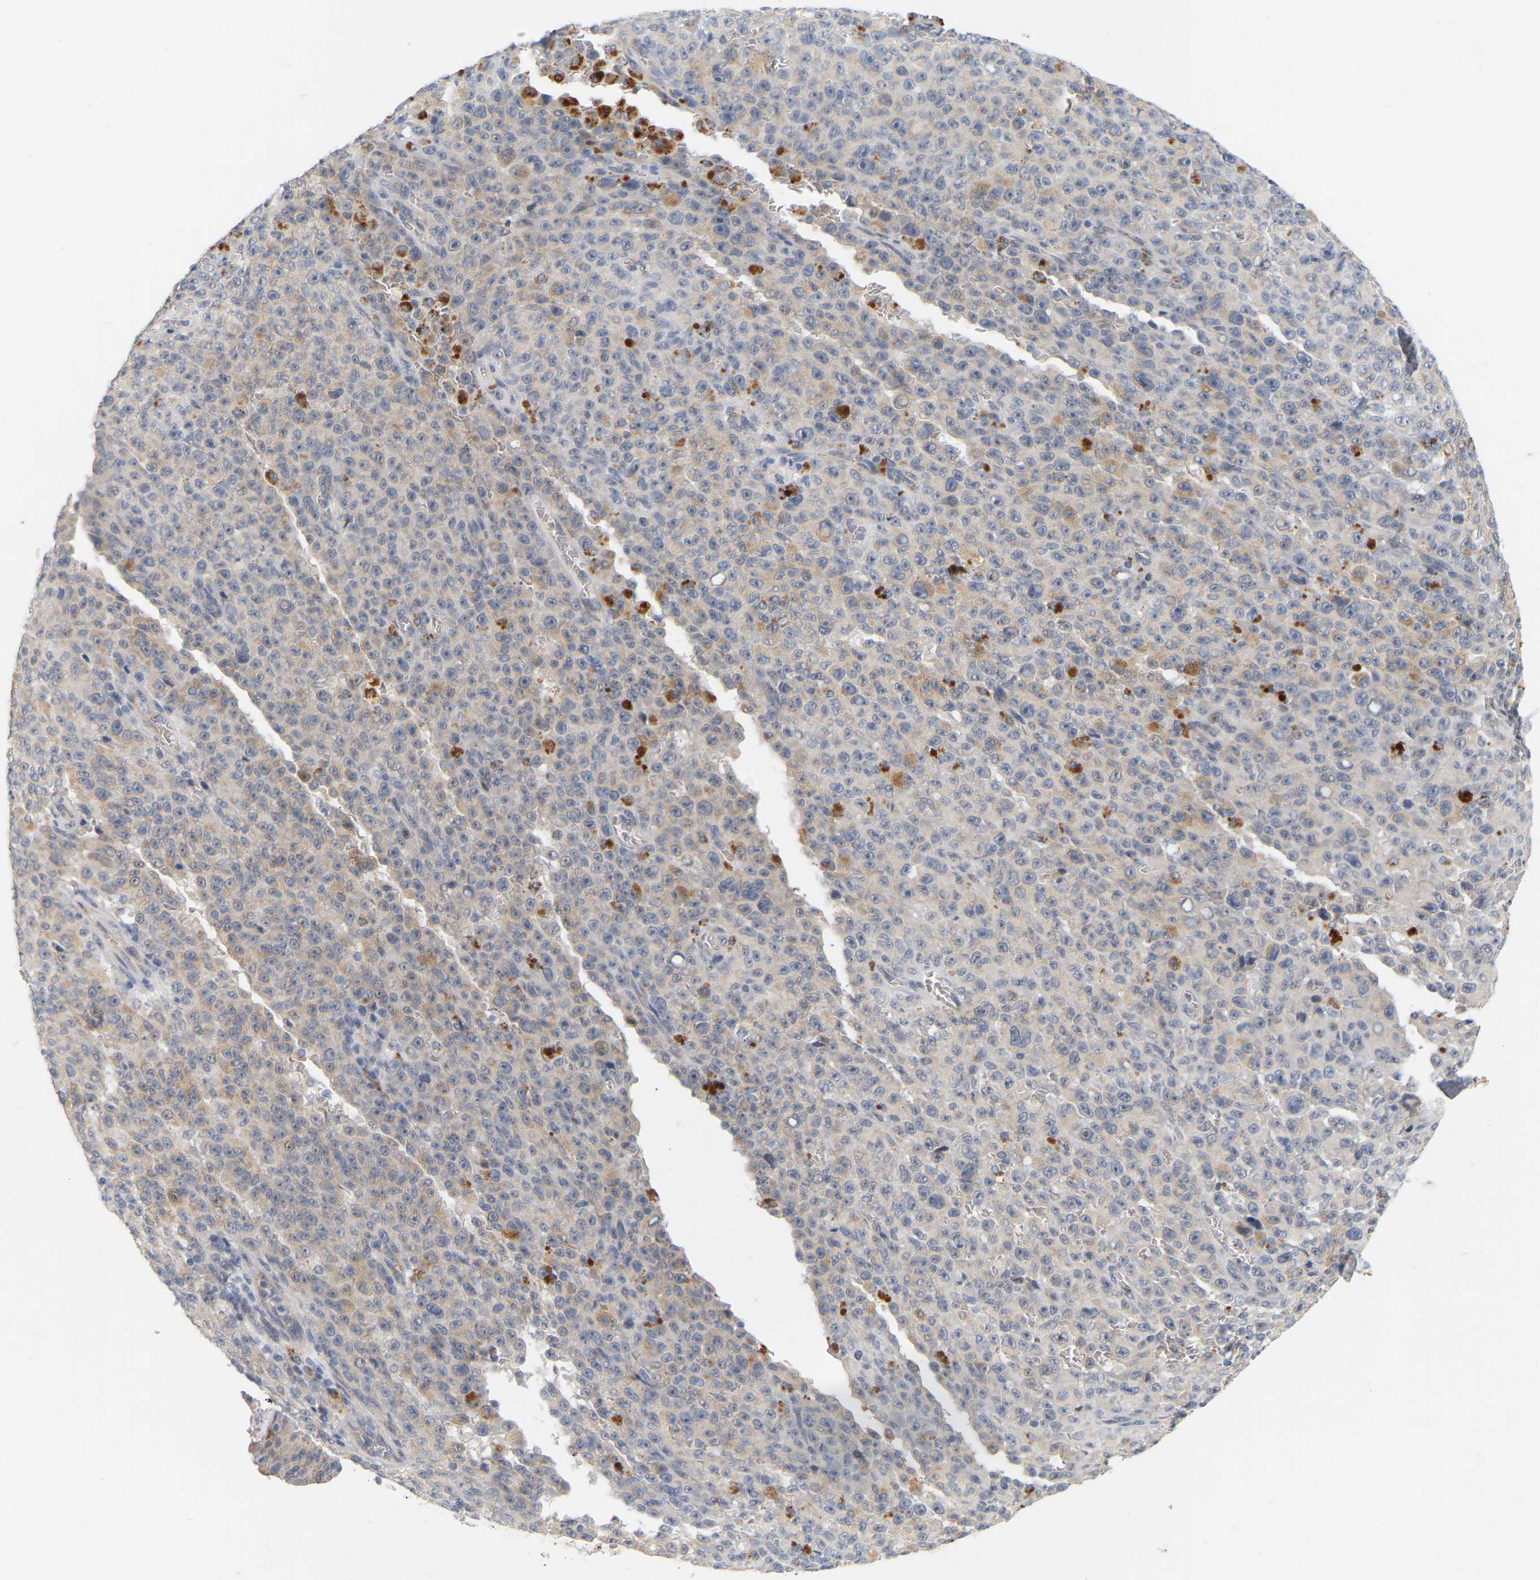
{"staining": {"intensity": "weak", "quantity": "25%-75%", "location": "cytoplasmic/membranous"}, "tissue": "melanoma", "cell_type": "Tumor cells", "image_type": "cancer", "snomed": [{"axis": "morphology", "description": "Malignant melanoma, NOS"}, {"axis": "topography", "description": "Skin"}], "caption": "Protein analysis of malignant melanoma tissue displays weak cytoplasmic/membranous expression in about 25%-75% of tumor cells.", "gene": "MINDY4", "patient": {"sex": "female", "age": 82}}